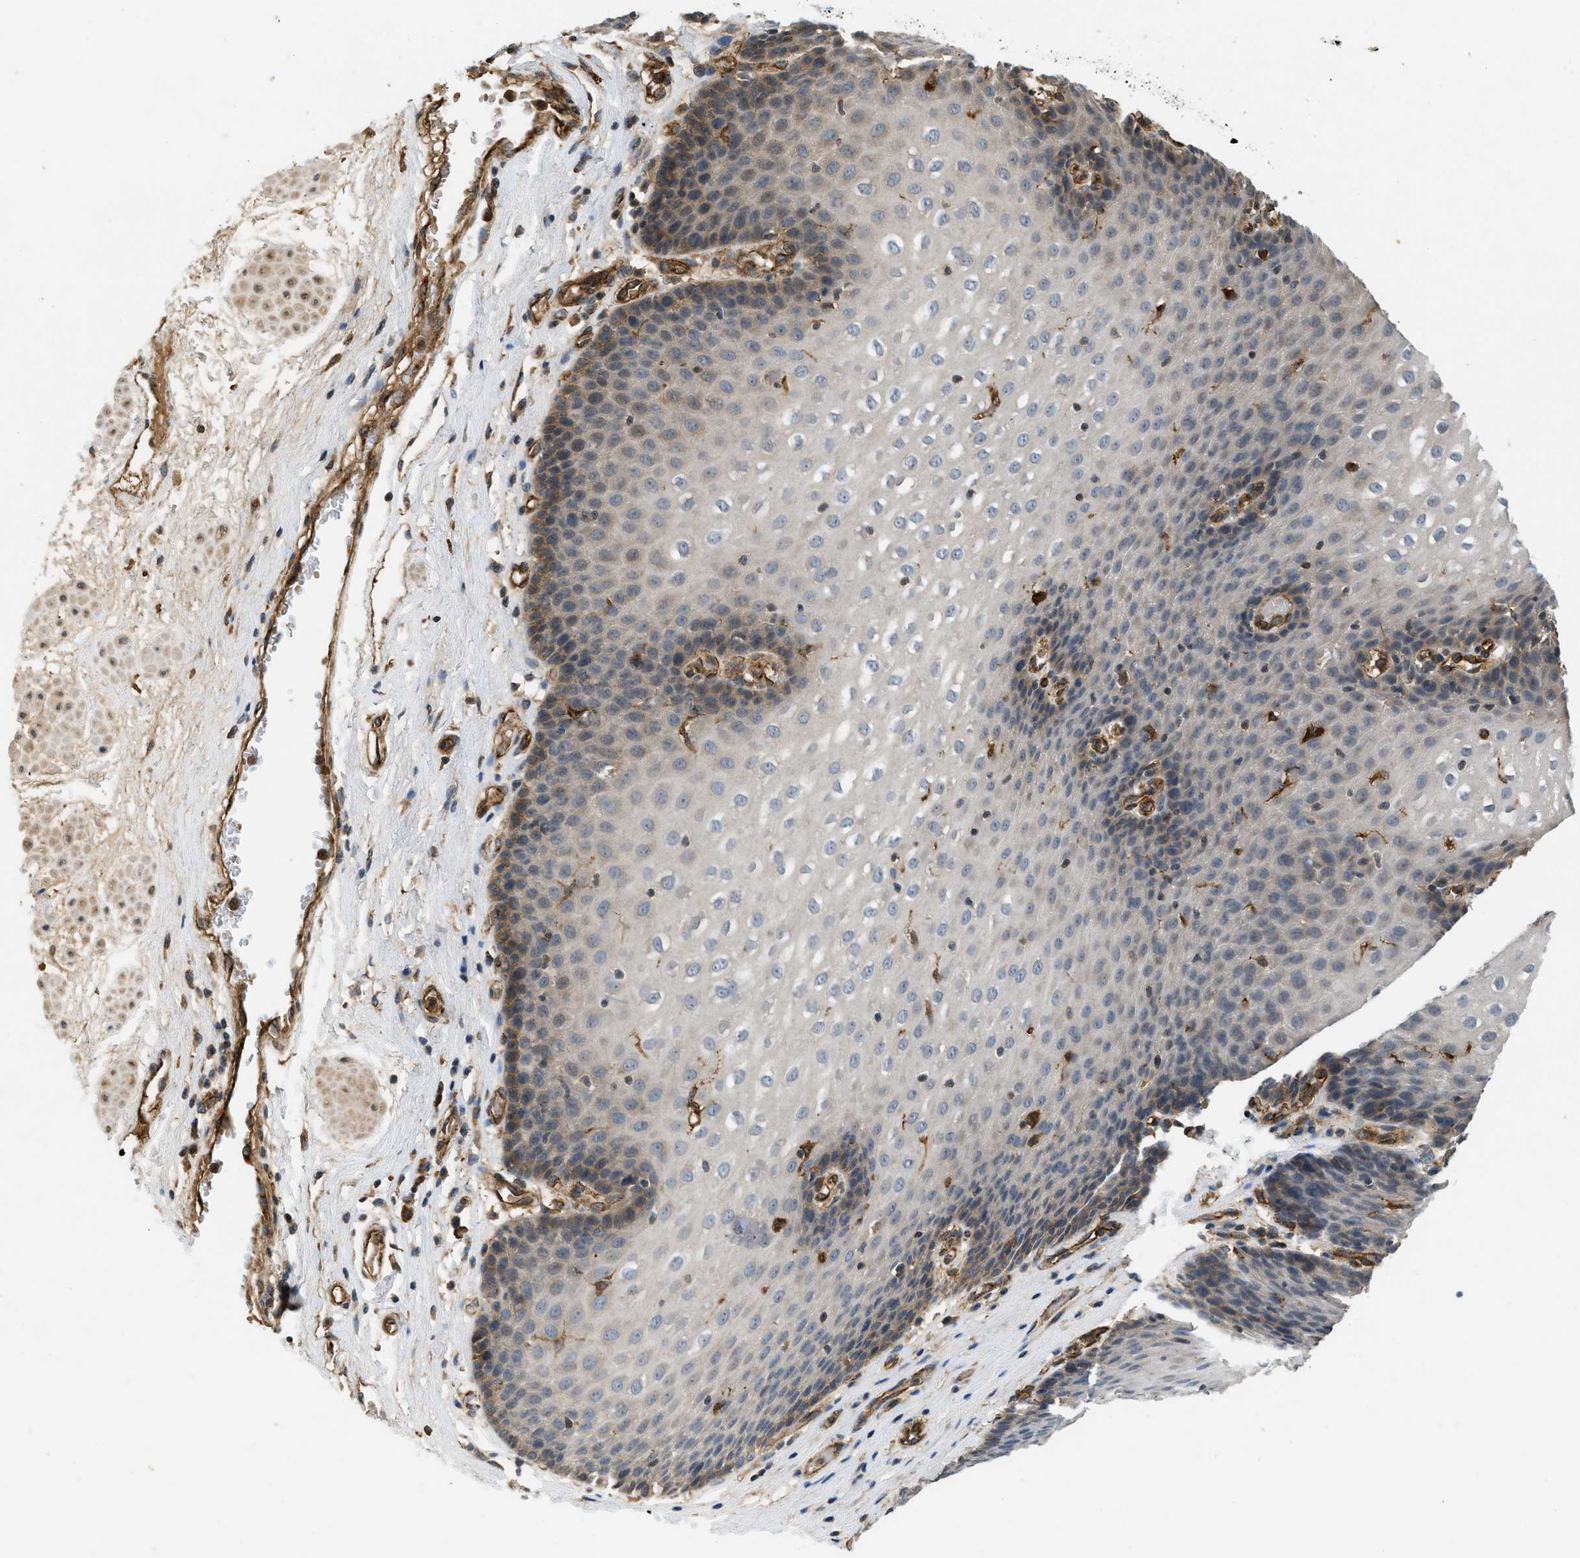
{"staining": {"intensity": "moderate", "quantity": "<25%", "location": "cytoplasmic/membranous"}, "tissue": "esophagus", "cell_type": "Squamous epithelial cells", "image_type": "normal", "snomed": [{"axis": "morphology", "description": "Normal tissue, NOS"}, {"axis": "topography", "description": "Esophagus"}], "caption": "Moderate cytoplasmic/membranous staining is appreciated in approximately <25% of squamous epithelial cells in normal esophagus.", "gene": "HIP1", "patient": {"sex": "male", "age": 48}}